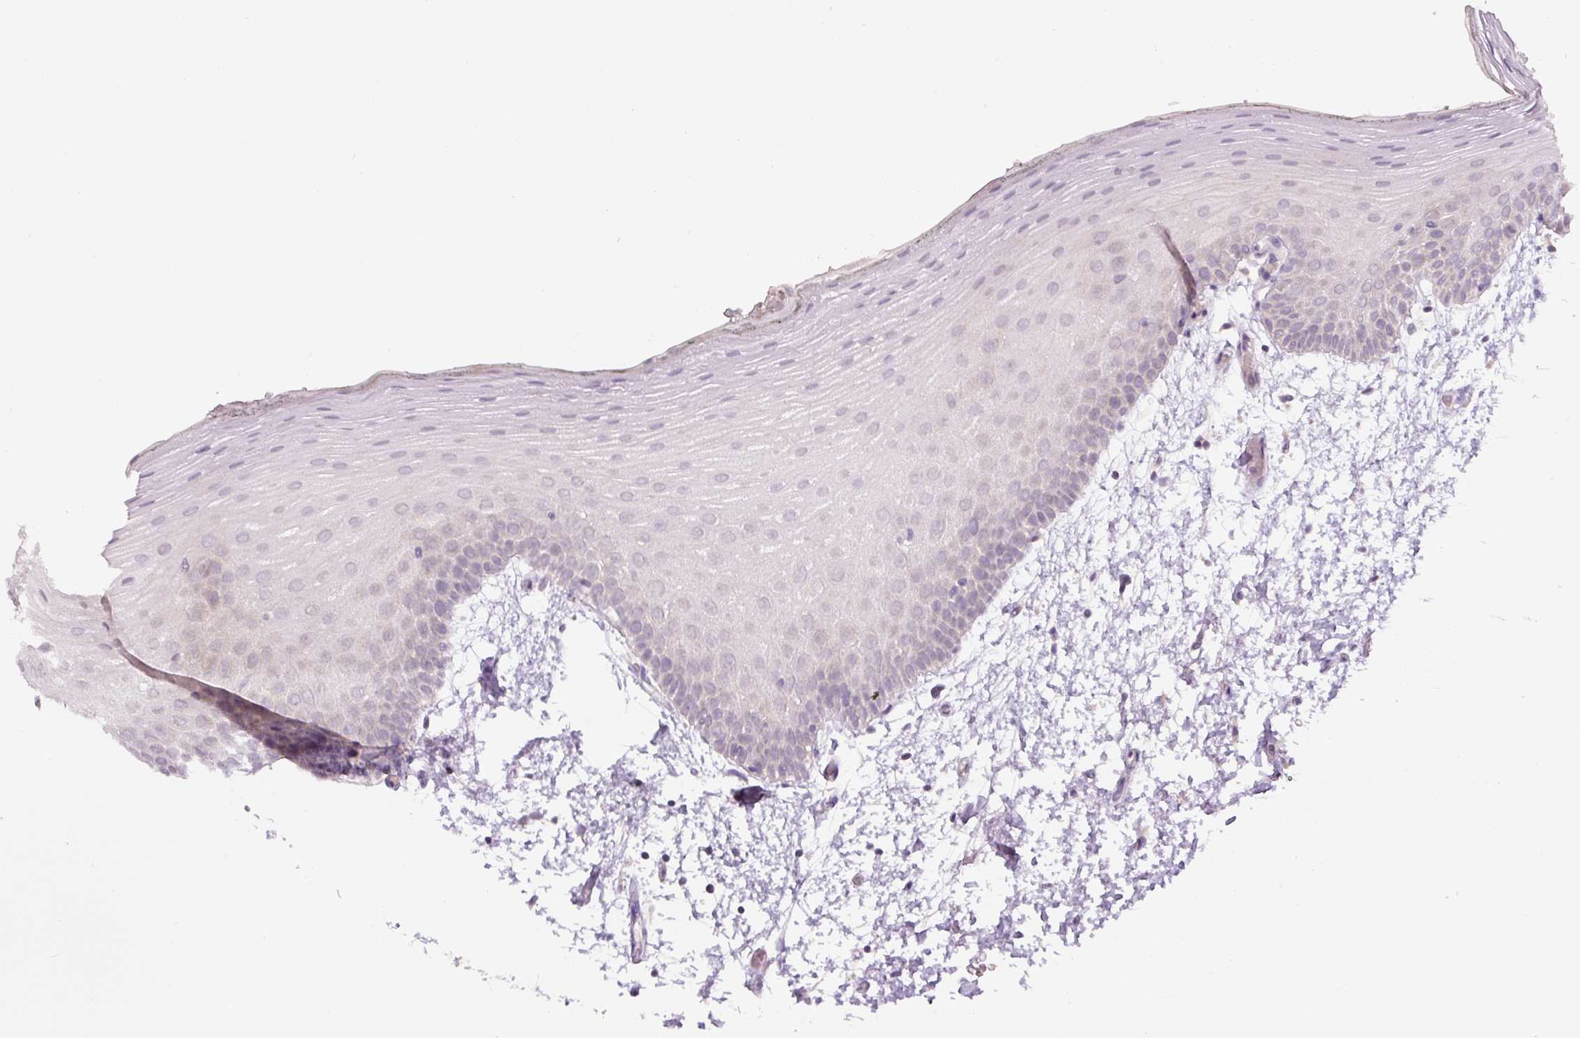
{"staining": {"intensity": "negative", "quantity": "none", "location": "none"}, "tissue": "oral mucosa", "cell_type": "Squamous epithelial cells", "image_type": "normal", "snomed": [{"axis": "morphology", "description": "Normal tissue, NOS"}, {"axis": "morphology", "description": "Squamous cell carcinoma, NOS"}, {"axis": "topography", "description": "Oral tissue"}, {"axis": "topography", "description": "Head-Neck"}], "caption": "Immunohistochemical staining of unremarkable human oral mucosa shows no significant expression in squamous epithelial cells. Brightfield microscopy of immunohistochemistry stained with DAB (brown) and hematoxylin (blue), captured at high magnification.", "gene": "FABP7", "patient": {"sex": "female", "age": 81}}